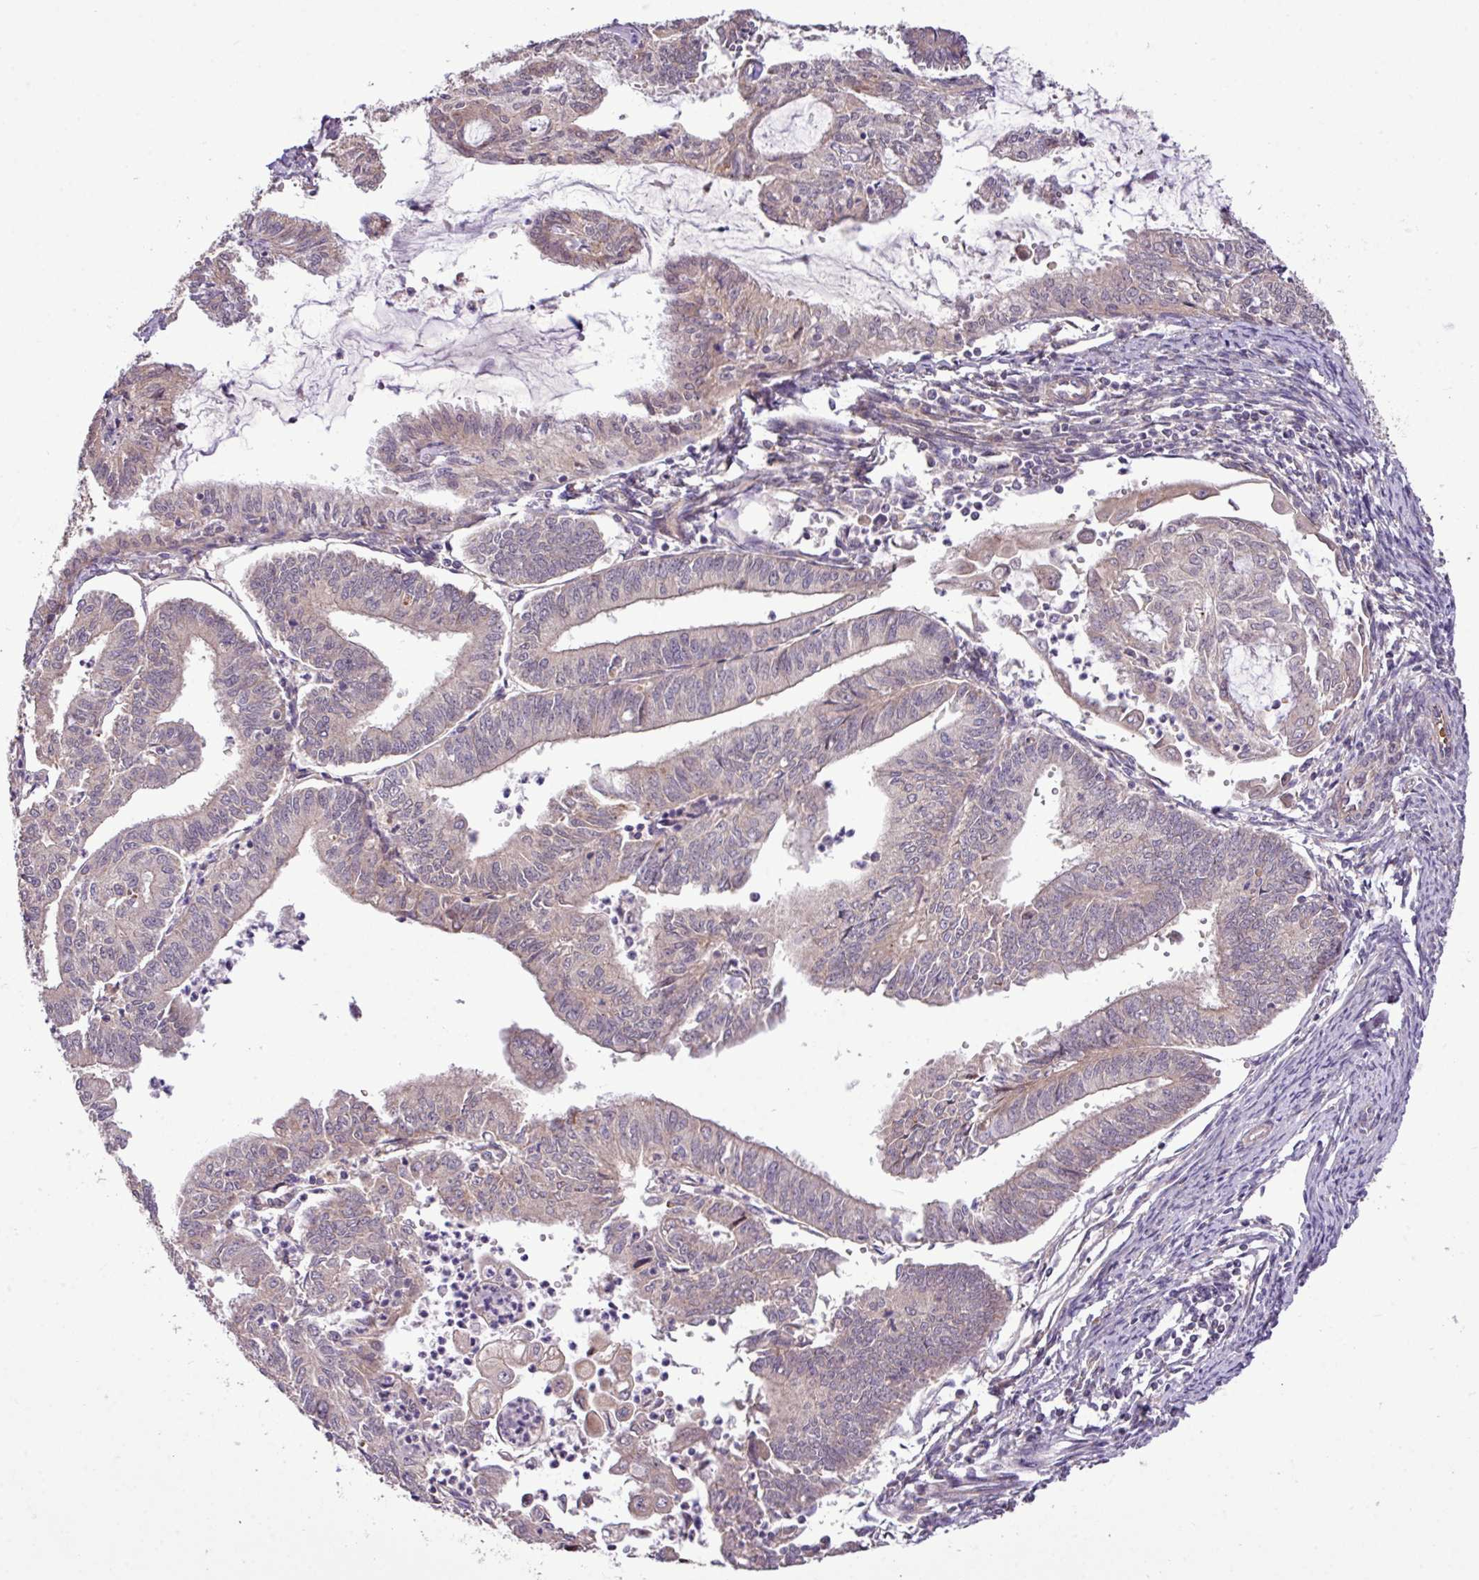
{"staining": {"intensity": "moderate", "quantity": "<25%", "location": "cytoplasmic/membranous"}, "tissue": "endometrial cancer", "cell_type": "Tumor cells", "image_type": "cancer", "snomed": [{"axis": "morphology", "description": "Adenocarcinoma, NOS"}, {"axis": "topography", "description": "Endometrium"}], "caption": "Tumor cells display low levels of moderate cytoplasmic/membranous positivity in about <25% of cells in human adenocarcinoma (endometrial). Immunohistochemistry stains the protein of interest in brown and the nuclei are stained blue.", "gene": "XIAP", "patient": {"sex": "female", "age": 70}}